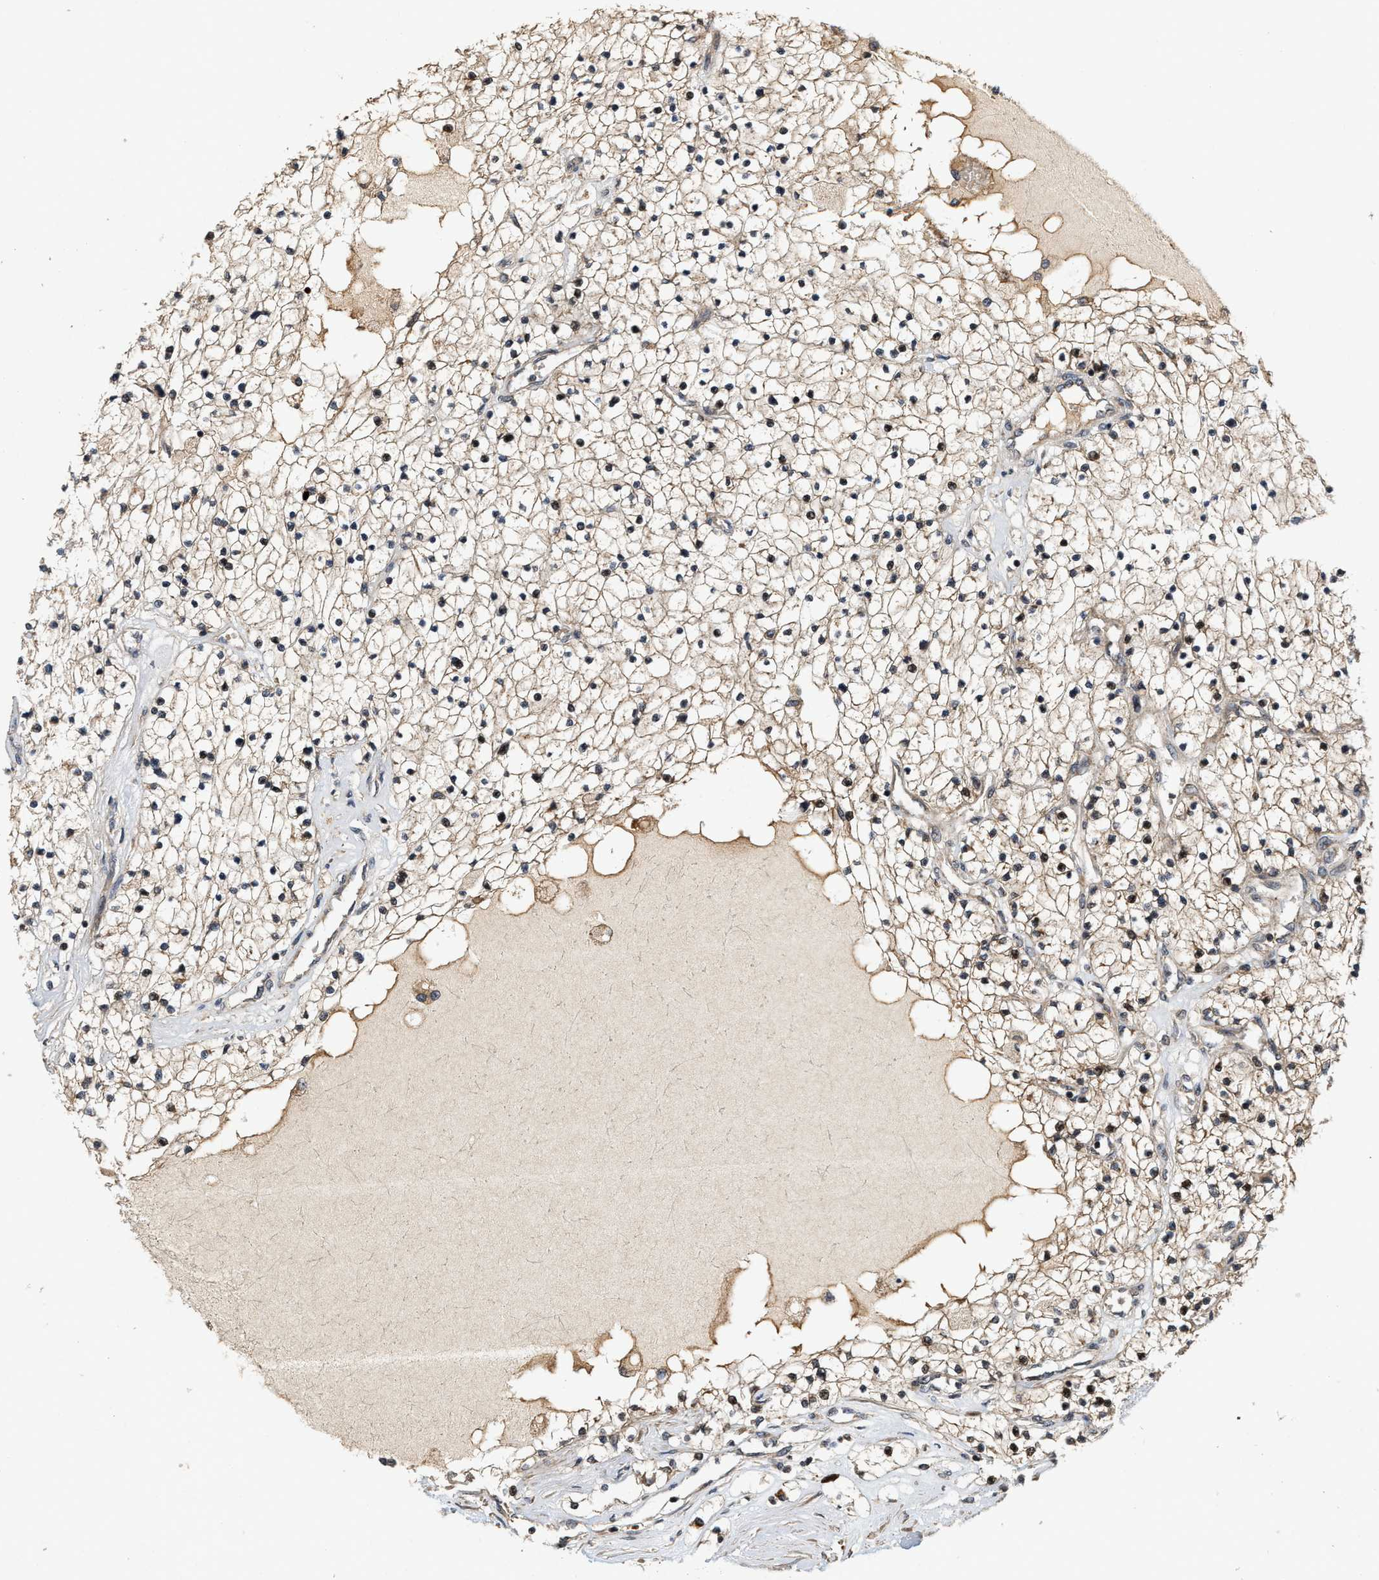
{"staining": {"intensity": "weak", "quantity": "<25%", "location": "nuclear"}, "tissue": "renal cancer", "cell_type": "Tumor cells", "image_type": "cancer", "snomed": [{"axis": "morphology", "description": "Adenocarcinoma, NOS"}, {"axis": "topography", "description": "Kidney"}], "caption": "The image exhibits no staining of tumor cells in renal cancer (adenocarcinoma). (DAB (3,3'-diaminobenzidine) IHC visualized using brightfield microscopy, high magnification).", "gene": "ELP2", "patient": {"sex": "male", "age": 68}}